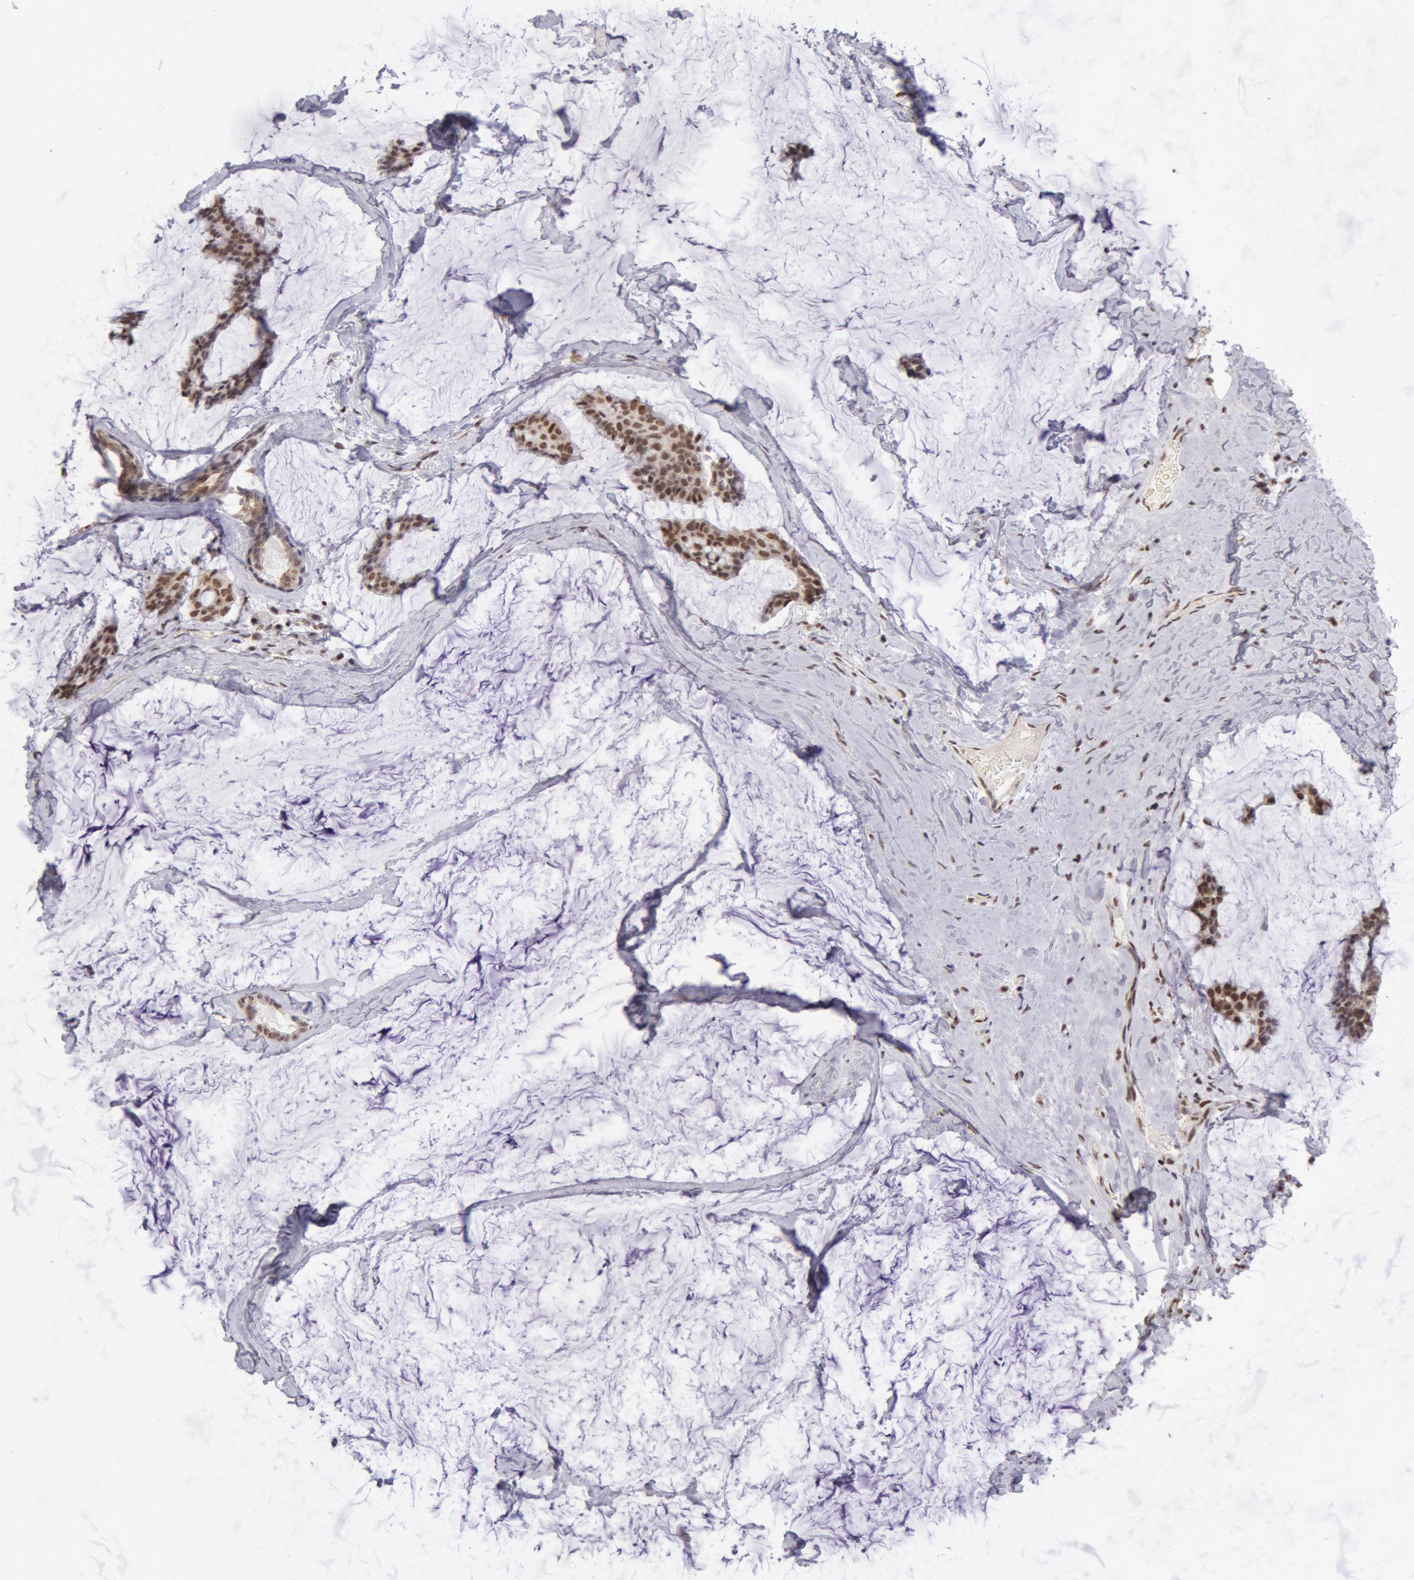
{"staining": {"intensity": "moderate", "quantity": ">75%", "location": "cytoplasmic/membranous,nuclear"}, "tissue": "breast cancer", "cell_type": "Tumor cells", "image_type": "cancer", "snomed": [{"axis": "morphology", "description": "Duct carcinoma"}, {"axis": "topography", "description": "Breast"}], "caption": "IHC (DAB) staining of human breast cancer shows moderate cytoplasmic/membranous and nuclear protein staining in approximately >75% of tumor cells. (Brightfield microscopy of DAB IHC at high magnification).", "gene": "VRTN", "patient": {"sex": "female", "age": 93}}